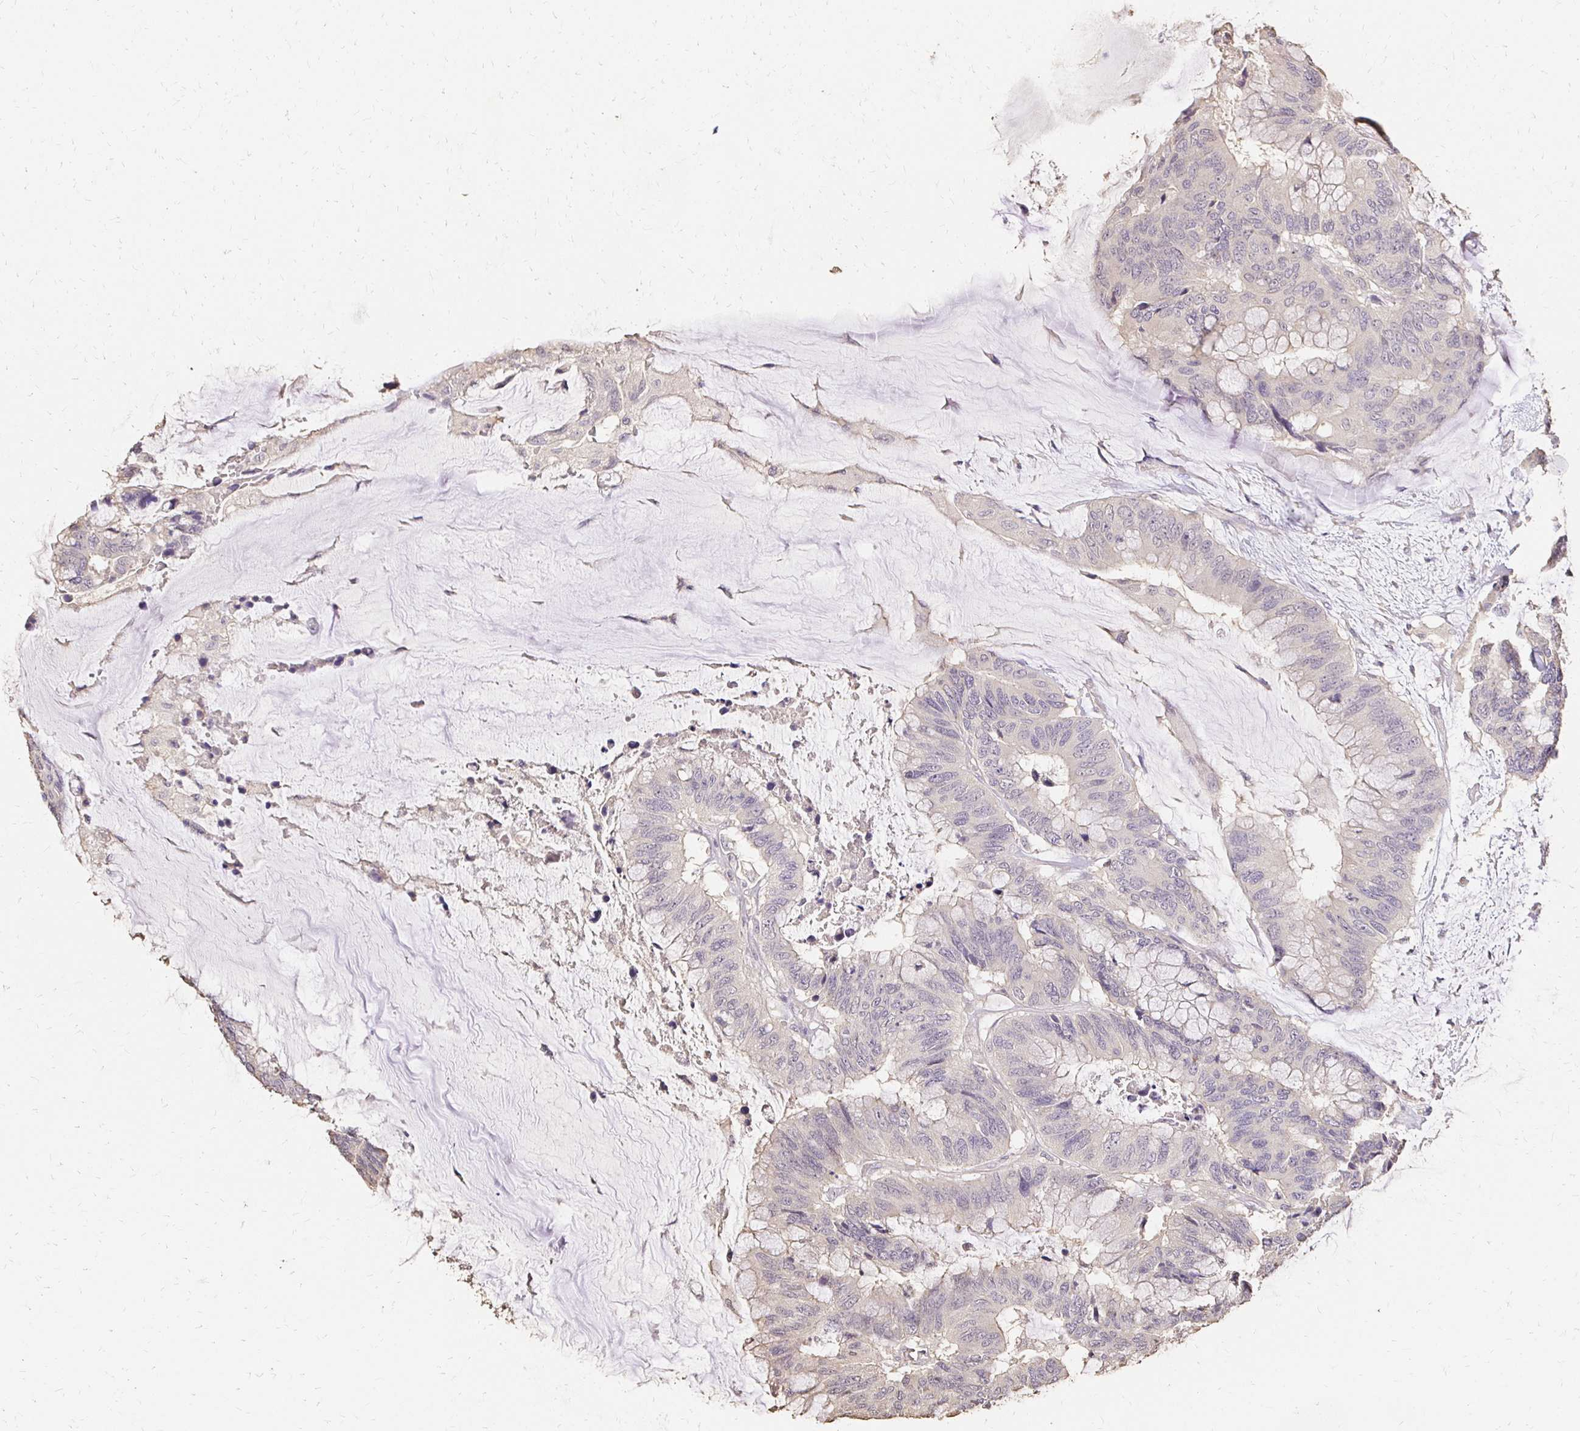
{"staining": {"intensity": "negative", "quantity": "none", "location": "none"}, "tissue": "colorectal cancer", "cell_type": "Tumor cells", "image_type": "cancer", "snomed": [{"axis": "morphology", "description": "Adenocarcinoma, NOS"}, {"axis": "topography", "description": "Rectum"}], "caption": "High magnification brightfield microscopy of colorectal cancer (adenocarcinoma) stained with DAB (brown) and counterstained with hematoxylin (blue): tumor cells show no significant expression.", "gene": "UGT1A6", "patient": {"sex": "female", "age": 59}}